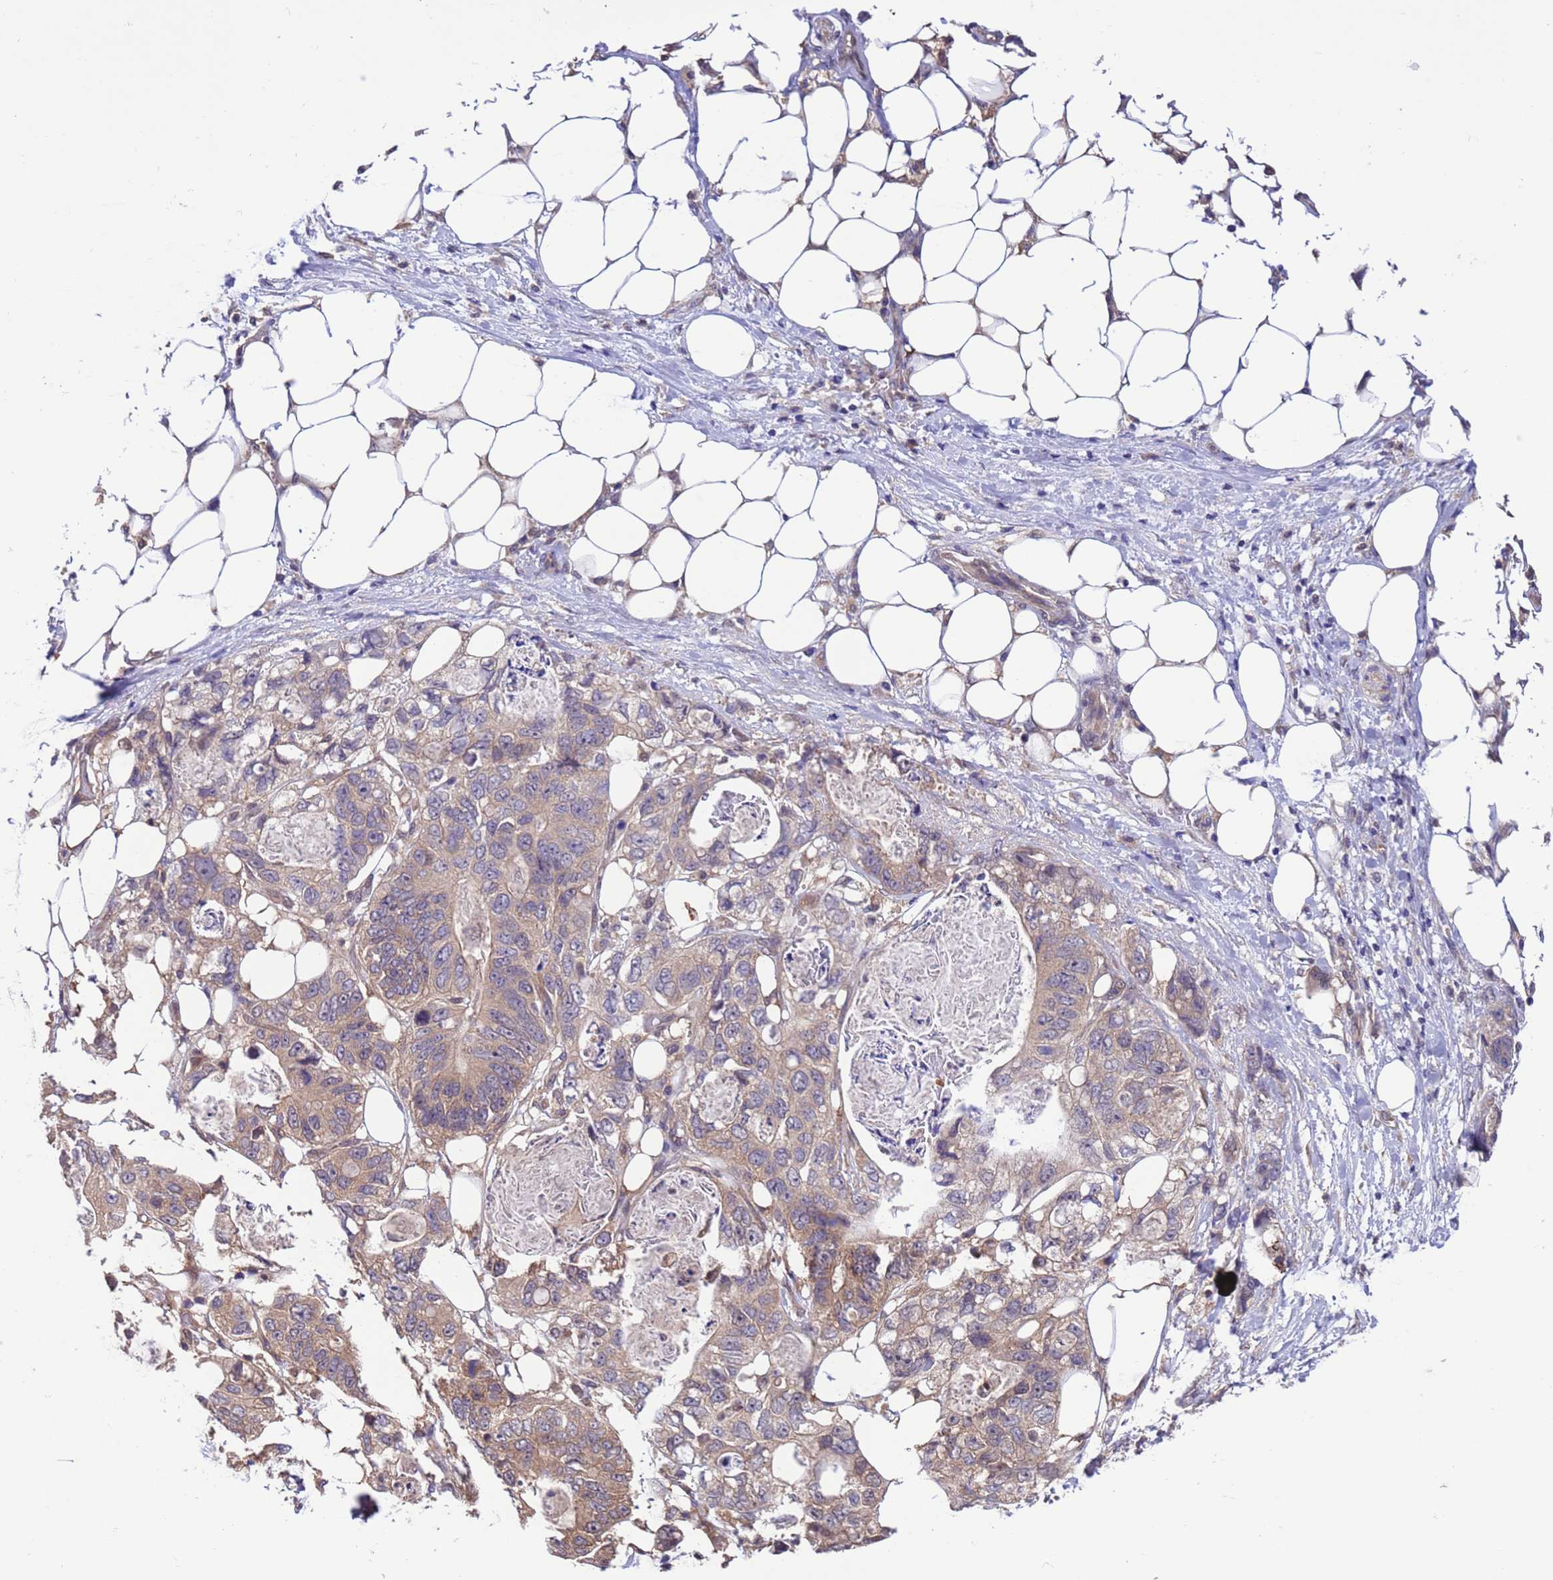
{"staining": {"intensity": "moderate", "quantity": "25%-75%", "location": "cytoplasmic/membranous"}, "tissue": "stomach cancer", "cell_type": "Tumor cells", "image_type": "cancer", "snomed": [{"axis": "morphology", "description": "Adenocarcinoma, NOS"}, {"axis": "topography", "description": "Stomach"}], "caption": "IHC photomicrograph of neoplastic tissue: adenocarcinoma (stomach) stained using immunohistochemistry exhibits medium levels of moderate protein expression localized specifically in the cytoplasmic/membranous of tumor cells, appearing as a cytoplasmic/membranous brown color.", "gene": "ZFP69B", "patient": {"sex": "female", "age": 89}}